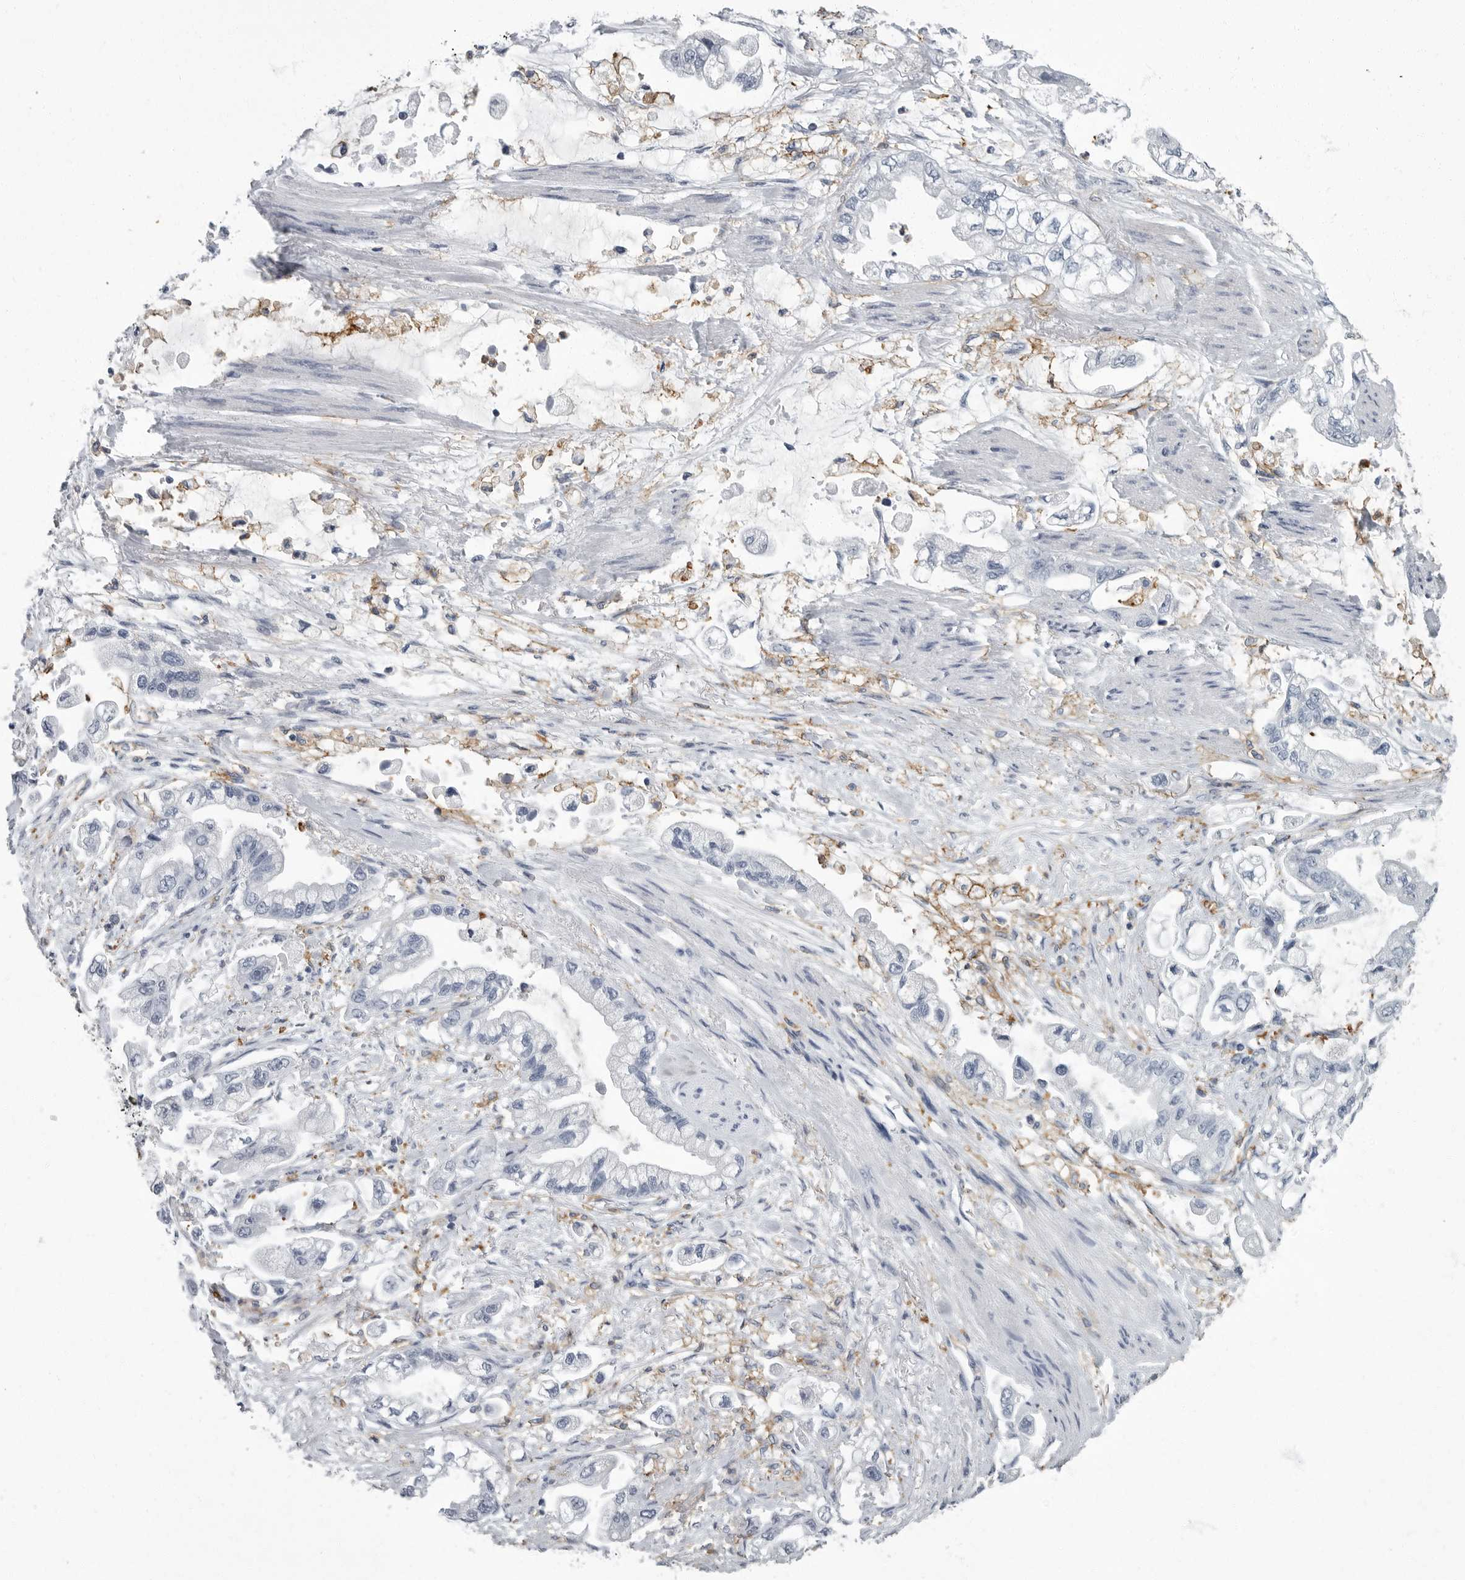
{"staining": {"intensity": "negative", "quantity": "none", "location": "none"}, "tissue": "stomach cancer", "cell_type": "Tumor cells", "image_type": "cancer", "snomed": [{"axis": "morphology", "description": "Adenocarcinoma, NOS"}, {"axis": "topography", "description": "Stomach"}], "caption": "The photomicrograph shows no staining of tumor cells in stomach cancer.", "gene": "FCER1G", "patient": {"sex": "male", "age": 62}}